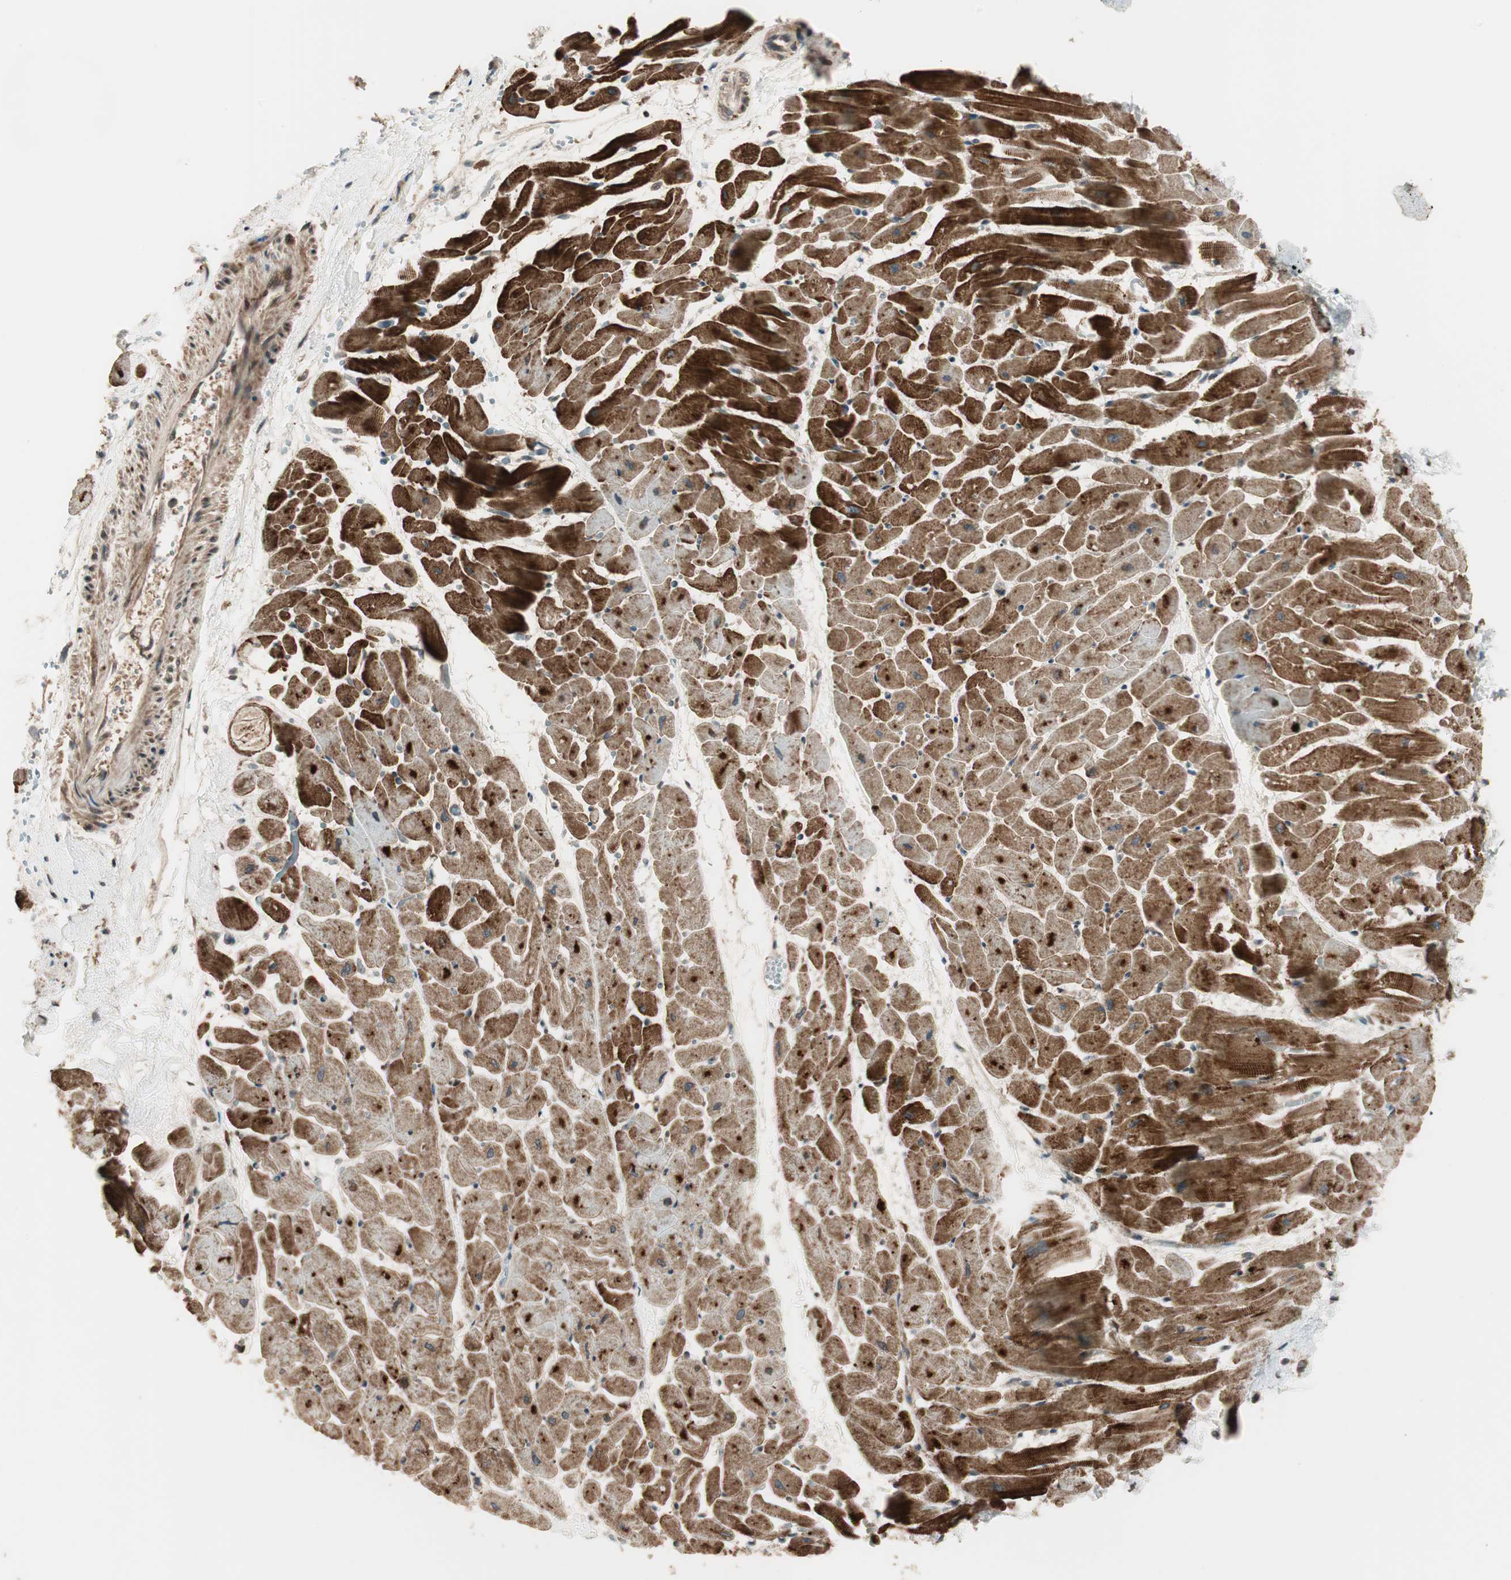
{"staining": {"intensity": "strong", "quantity": ">75%", "location": "cytoplasmic/membranous,nuclear"}, "tissue": "heart muscle", "cell_type": "Cardiomyocytes", "image_type": "normal", "snomed": [{"axis": "morphology", "description": "Normal tissue, NOS"}, {"axis": "topography", "description": "Heart"}], "caption": "Immunohistochemical staining of normal heart muscle exhibits >75% levels of strong cytoplasmic/membranous,nuclear protein expression in approximately >75% of cardiomyocytes. Using DAB (brown) and hematoxylin (blue) stains, captured at high magnification using brightfield microscopy.", "gene": "CNOT4", "patient": {"sex": "female", "age": 19}}